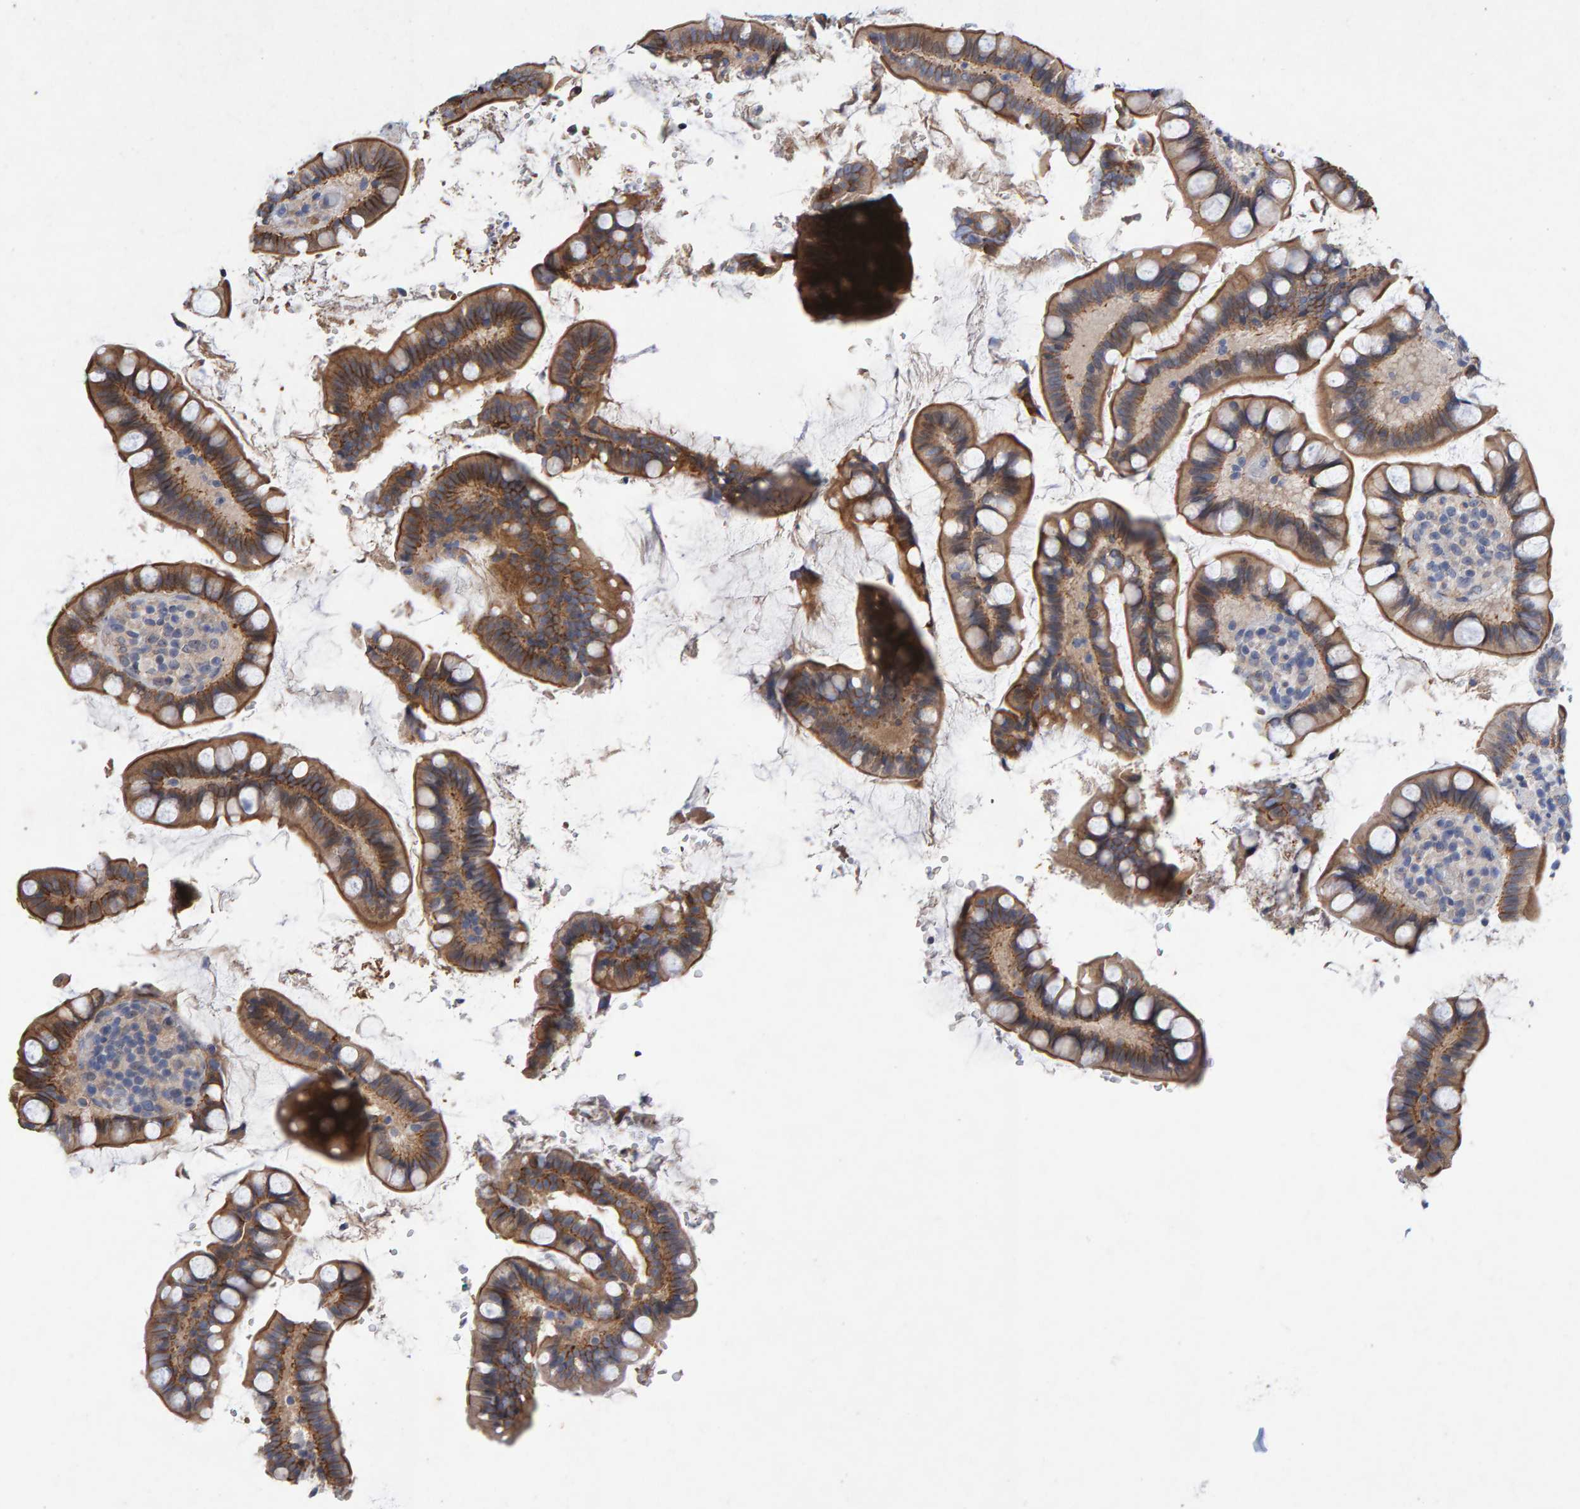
{"staining": {"intensity": "moderate", "quantity": "<25%", "location": "cytoplasmic/membranous"}, "tissue": "small intestine", "cell_type": "Glandular cells", "image_type": "normal", "snomed": [{"axis": "morphology", "description": "Normal tissue, NOS"}, {"axis": "topography", "description": "Smooth muscle"}, {"axis": "topography", "description": "Small intestine"}], "caption": "Immunohistochemical staining of benign human small intestine reveals low levels of moderate cytoplasmic/membranous staining in approximately <25% of glandular cells.", "gene": "EFR3A", "patient": {"sex": "female", "age": 84}}